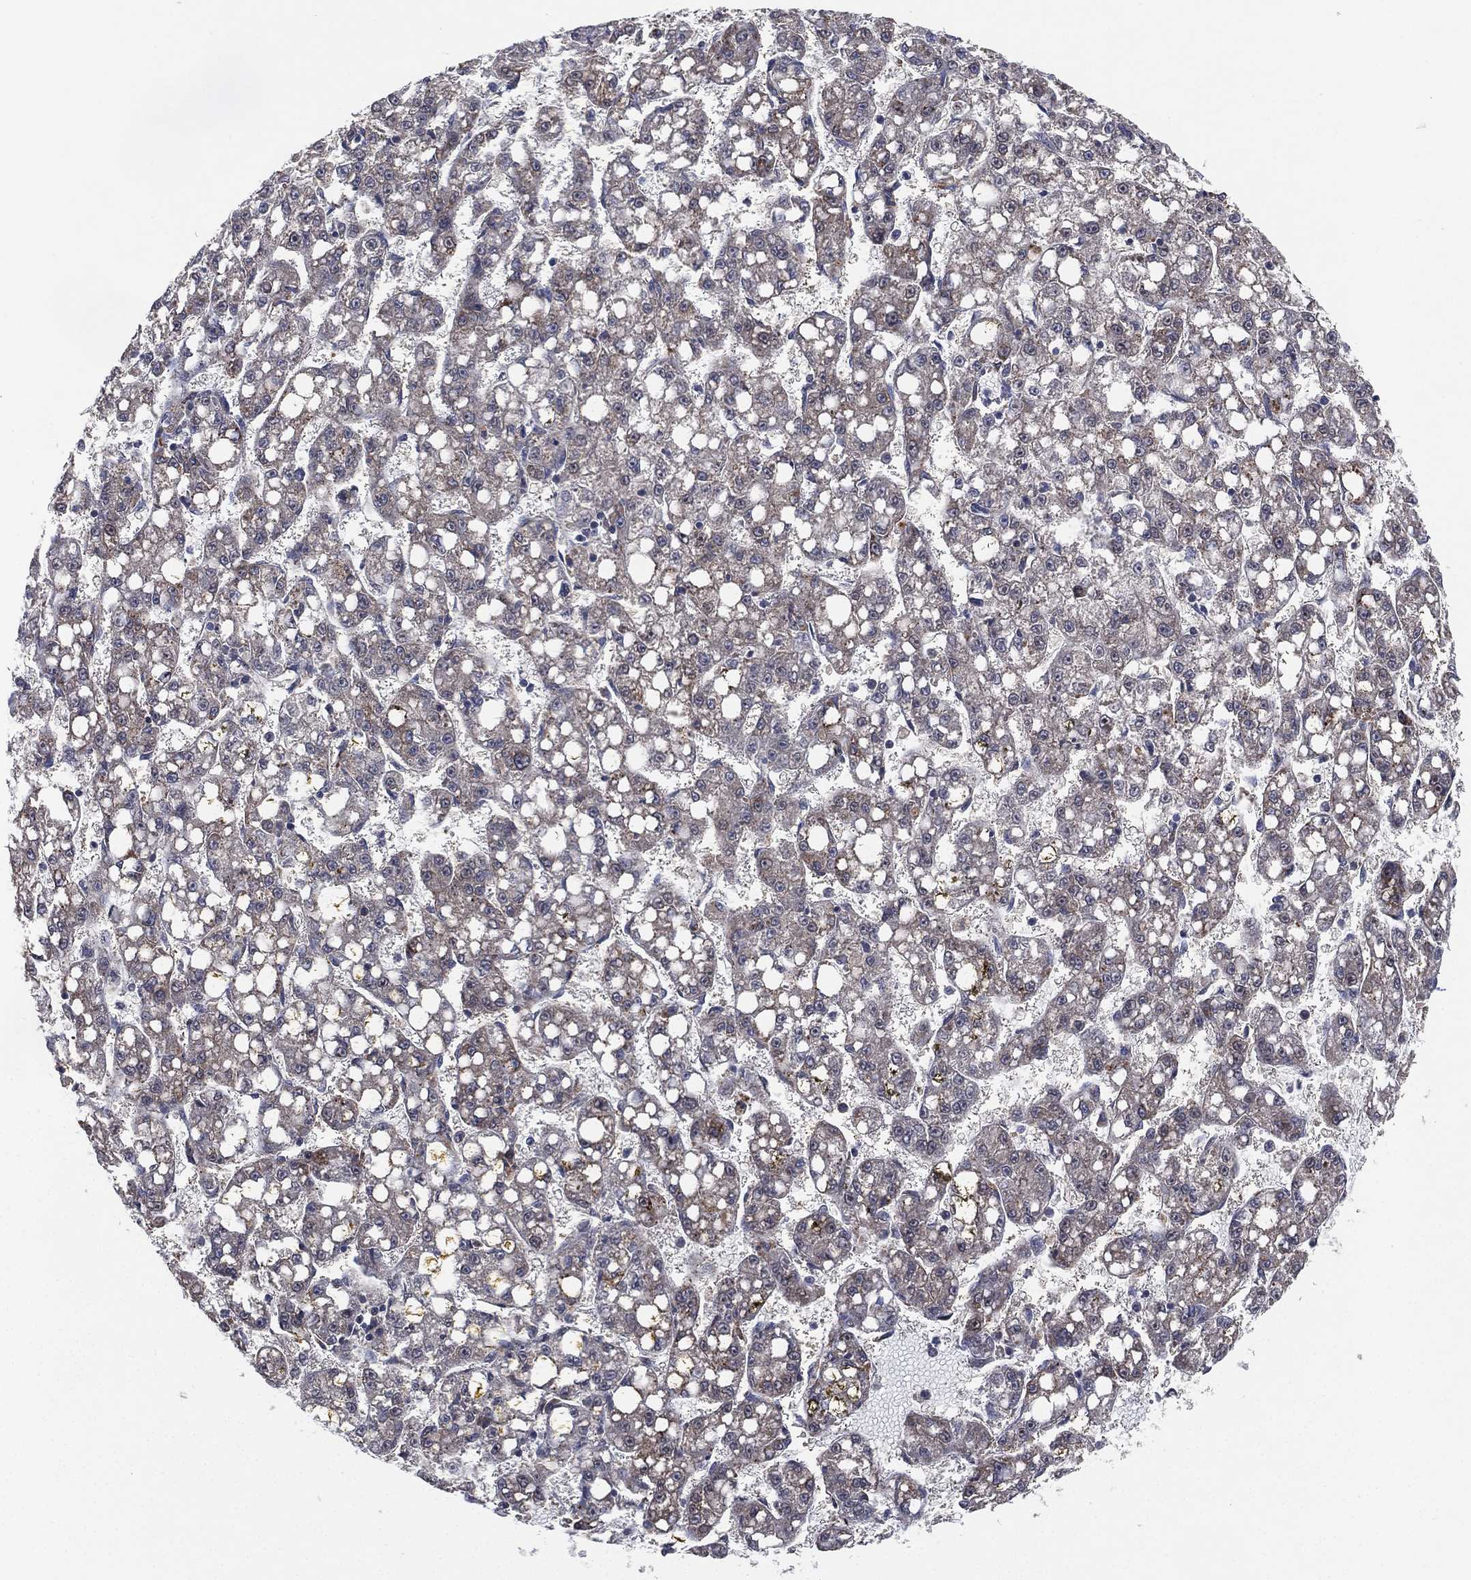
{"staining": {"intensity": "negative", "quantity": "none", "location": "none"}, "tissue": "liver cancer", "cell_type": "Tumor cells", "image_type": "cancer", "snomed": [{"axis": "morphology", "description": "Carcinoma, Hepatocellular, NOS"}, {"axis": "topography", "description": "Liver"}], "caption": "Liver cancer was stained to show a protein in brown. There is no significant expression in tumor cells. (Stains: DAB immunohistochemistry (IHC) with hematoxylin counter stain, Microscopy: brightfield microscopy at high magnification).", "gene": "FAM104A", "patient": {"sex": "female", "age": 65}}